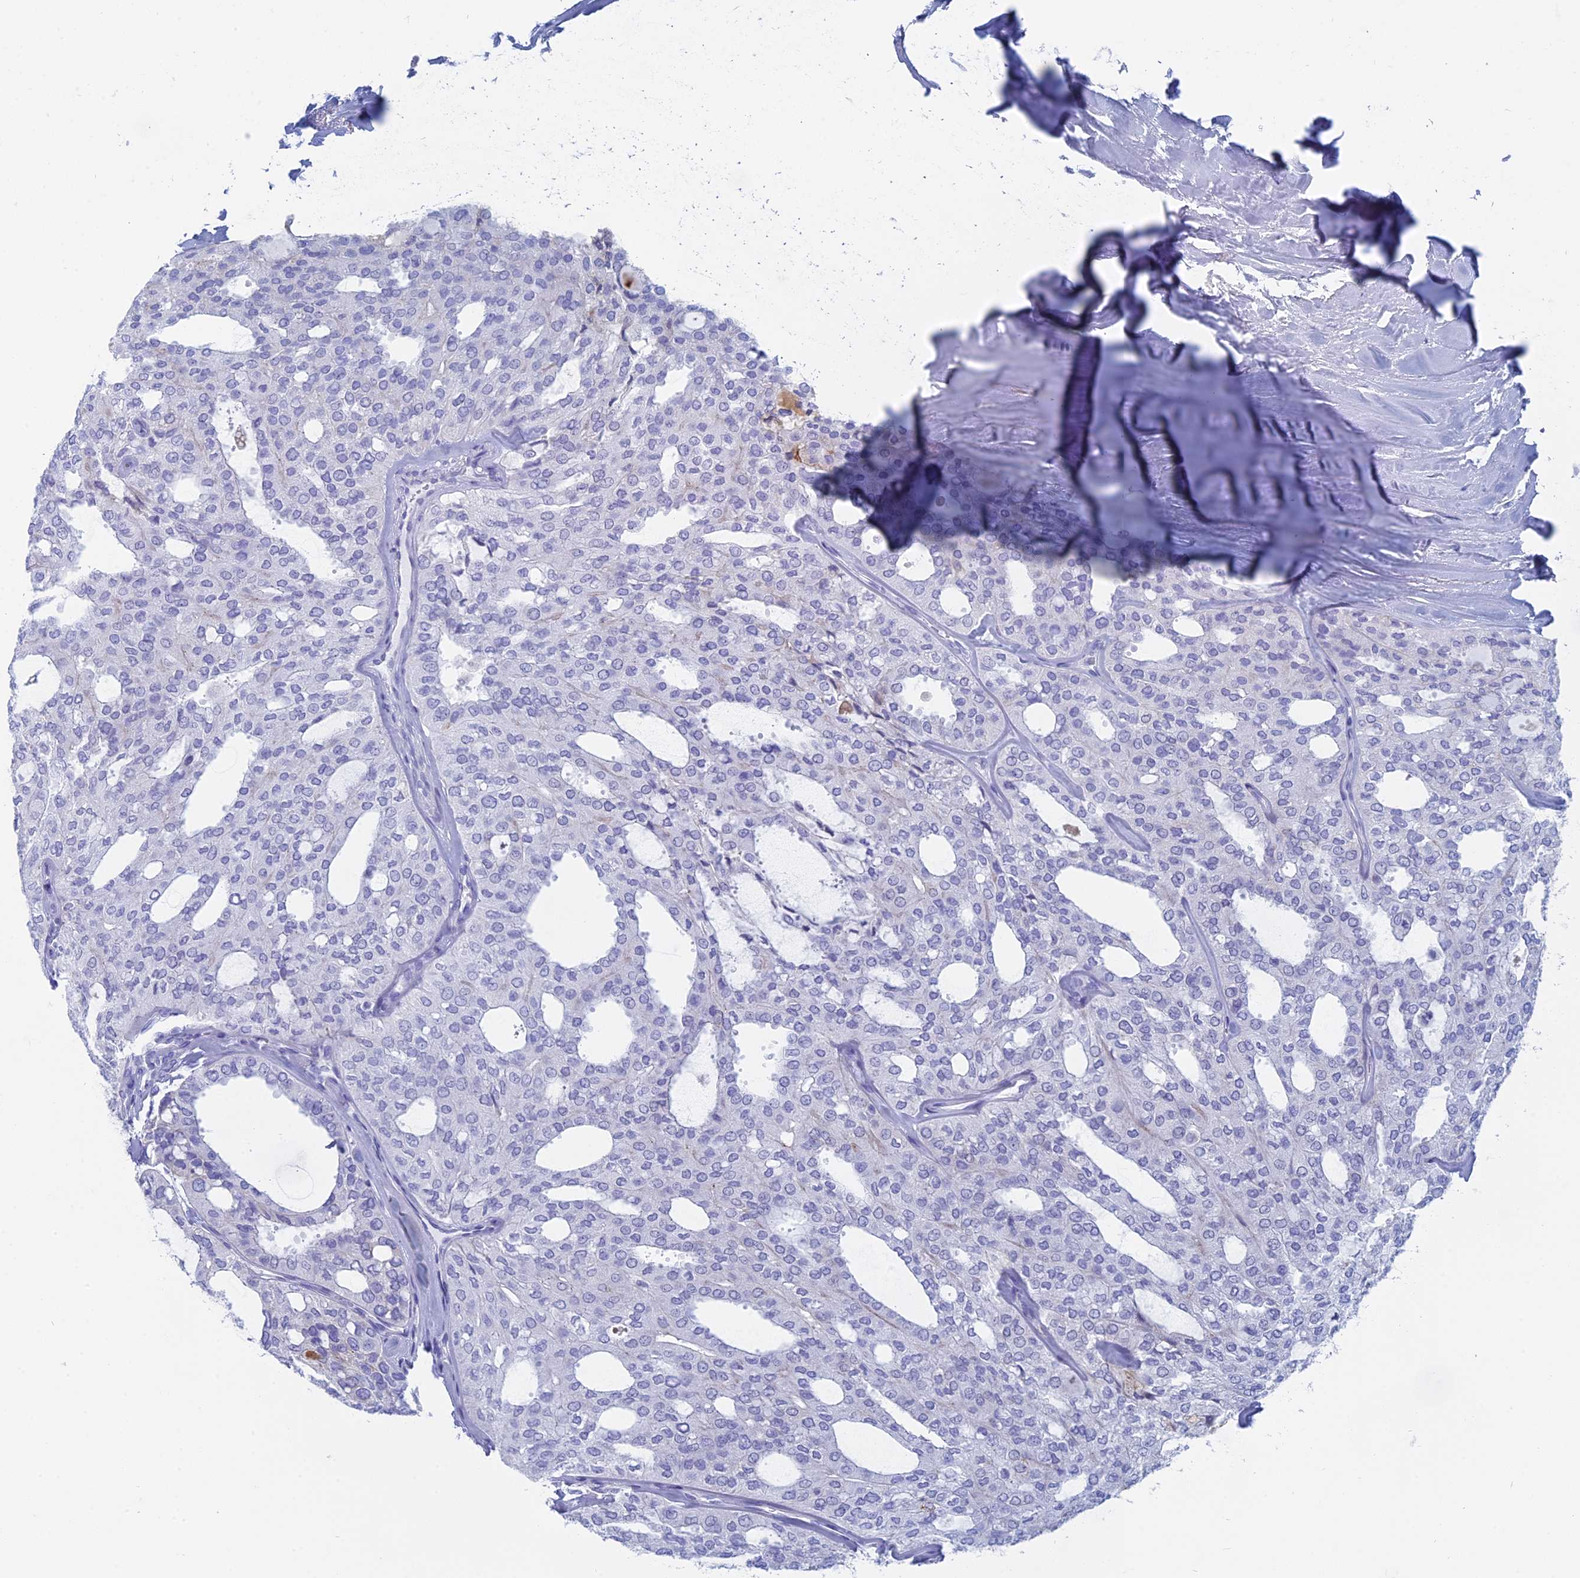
{"staining": {"intensity": "negative", "quantity": "none", "location": "none"}, "tissue": "thyroid cancer", "cell_type": "Tumor cells", "image_type": "cancer", "snomed": [{"axis": "morphology", "description": "Follicular adenoma carcinoma, NOS"}, {"axis": "topography", "description": "Thyroid gland"}], "caption": "Immunohistochemical staining of thyroid follicular adenoma carcinoma shows no significant expression in tumor cells. The staining was performed using DAB (3,3'-diaminobenzidine) to visualize the protein expression in brown, while the nuclei were stained in blue with hematoxylin (Magnification: 20x).", "gene": "ALMS1", "patient": {"sex": "male", "age": 75}}